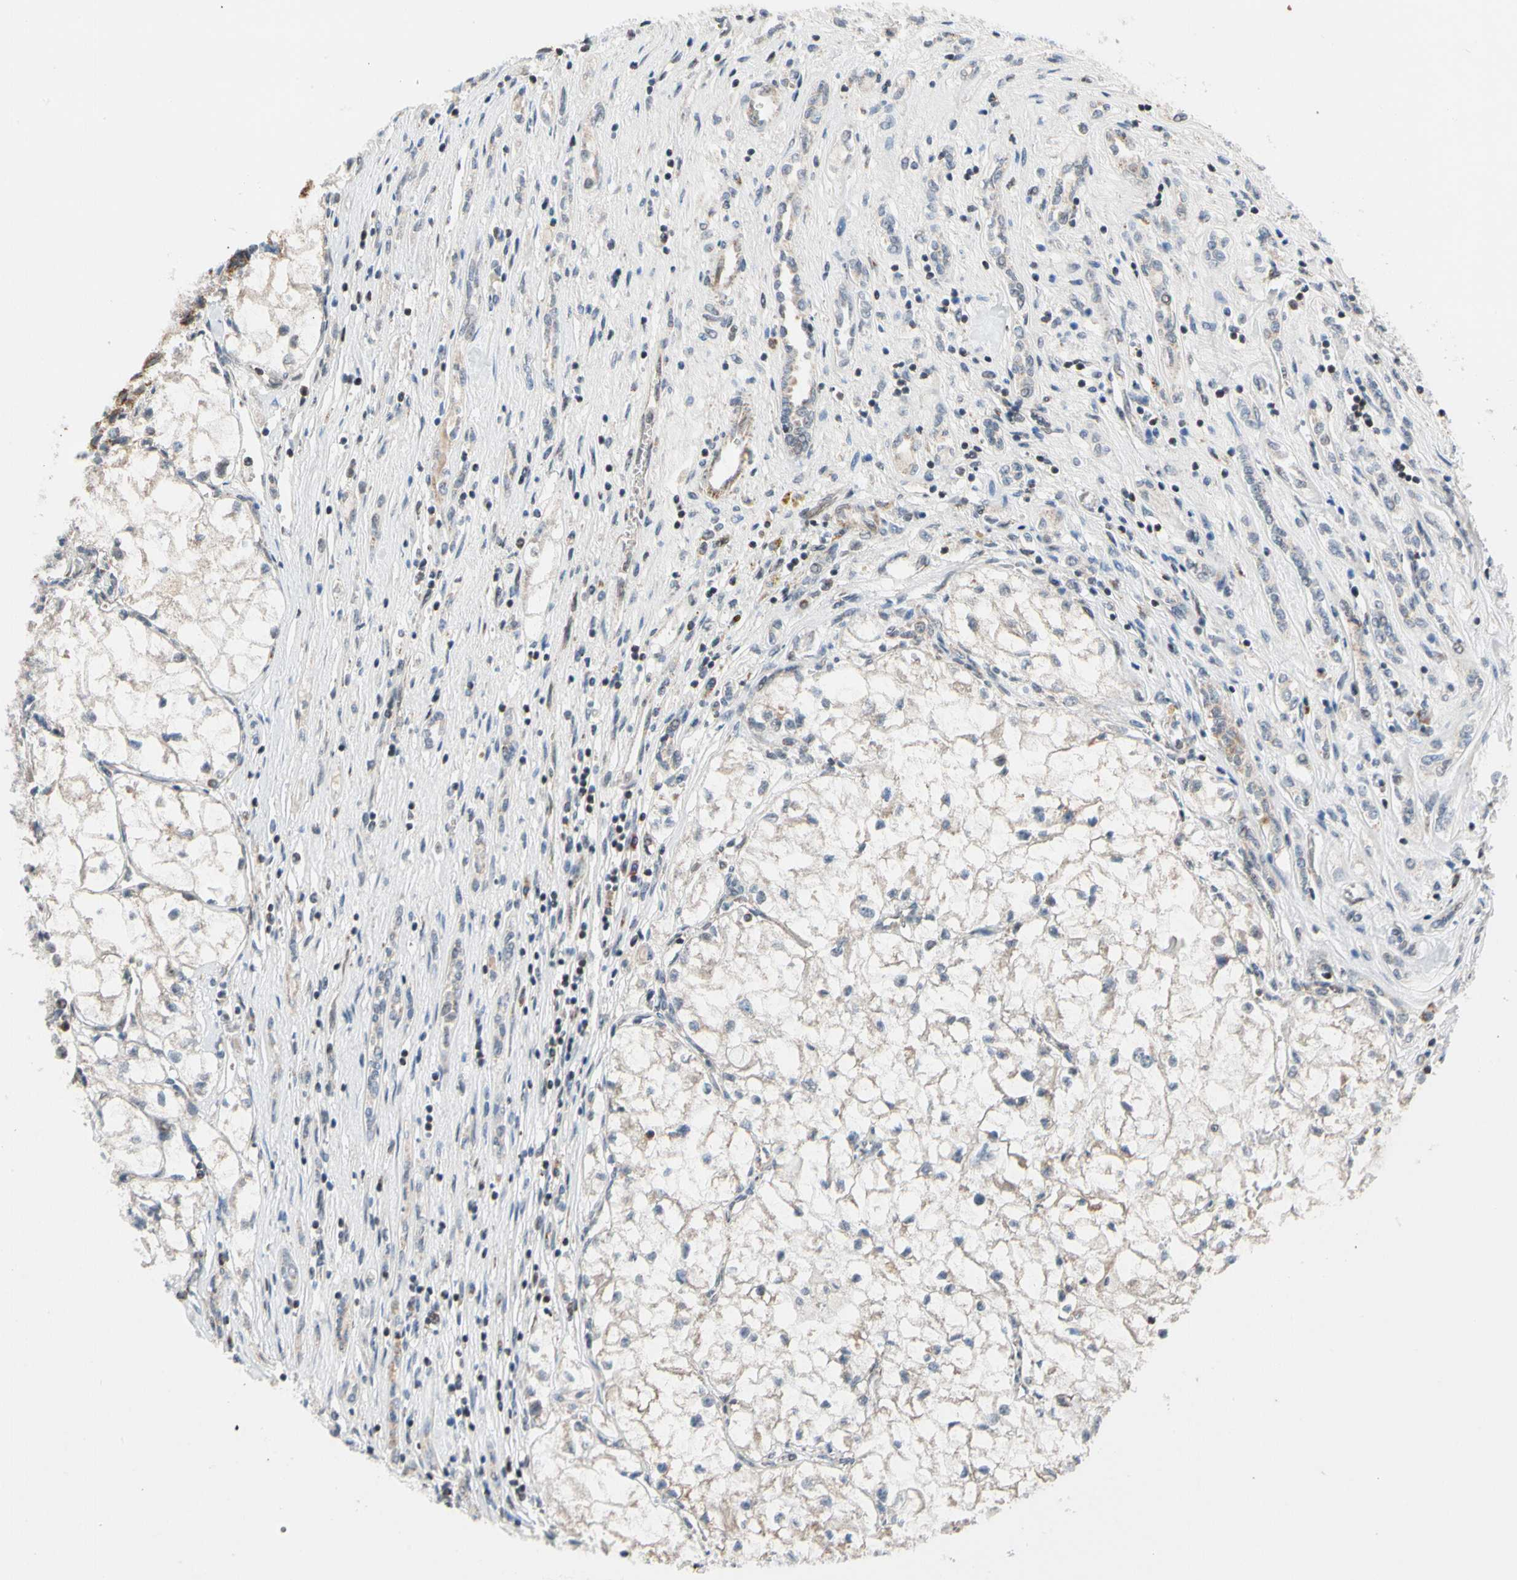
{"staining": {"intensity": "weak", "quantity": "25%-75%", "location": "cytoplasmic/membranous"}, "tissue": "renal cancer", "cell_type": "Tumor cells", "image_type": "cancer", "snomed": [{"axis": "morphology", "description": "Adenocarcinoma, NOS"}, {"axis": "topography", "description": "Kidney"}], "caption": "Immunohistochemical staining of human renal adenocarcinoma reveals low levels of weak cytoplasmic/membranous positivity in approximately 25%-75% of tumor cells.", "gene": "KHDC4", "patient": {"sex": "female", "age": 70}}